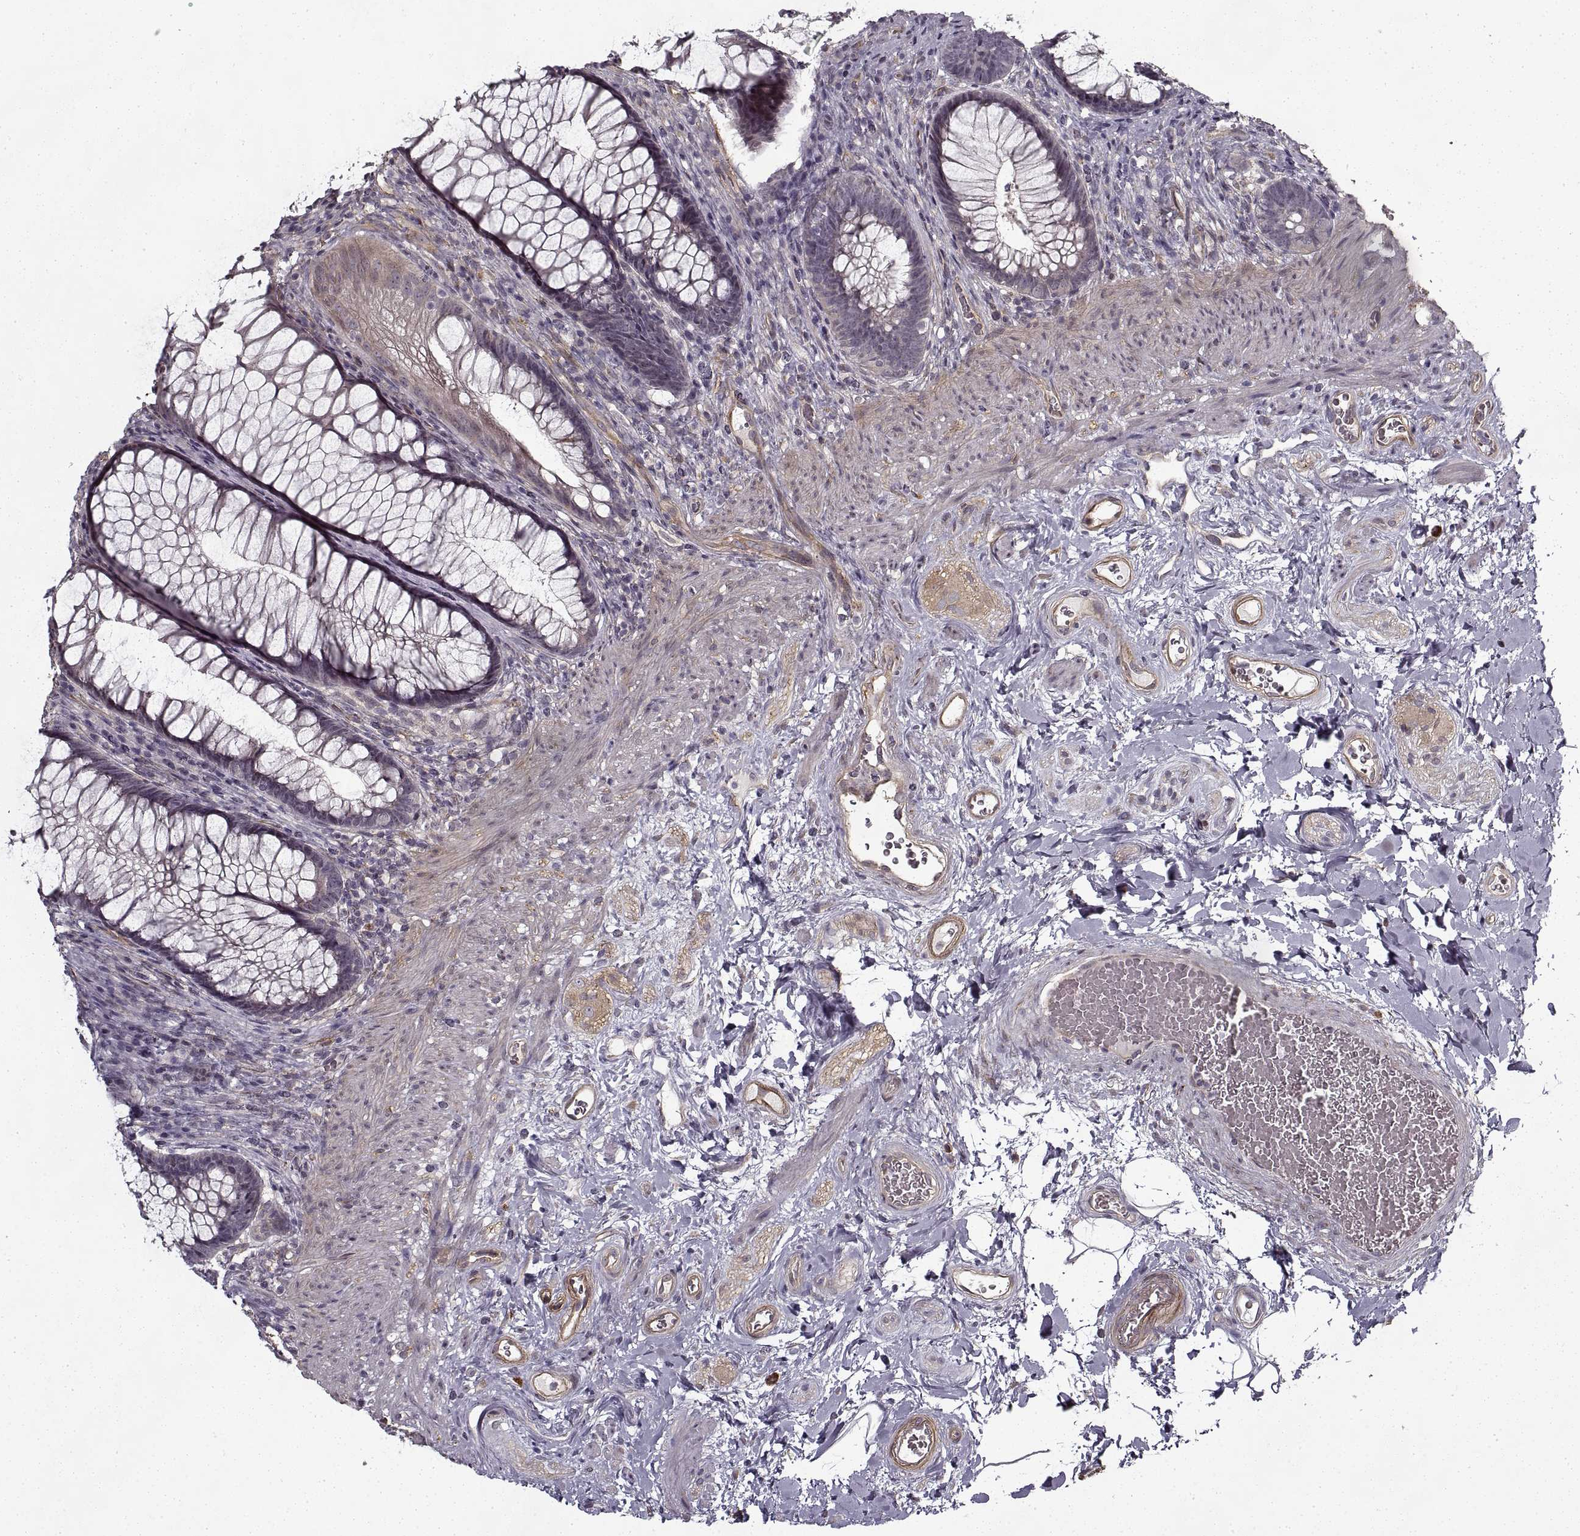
{"staining": {"intensity": "negative", "quantity": "none", "location": "none"}, "tissue": "rectum", "cell_type": "Glandular cells", "image_type": "normal", "snomed": [{"axis": "morphology", "description": "Normal tissue, NOS"}, {"axis": "topography", "description": "Smooth muscle"}, {"axis": "topography", "description": "Rectum"}], "caption": "The photomicrograph demonstrates no significant expression in glandular cells of rectum.", "gene": "LAMB2", "patient": {"sex": "male", "age": 53}}